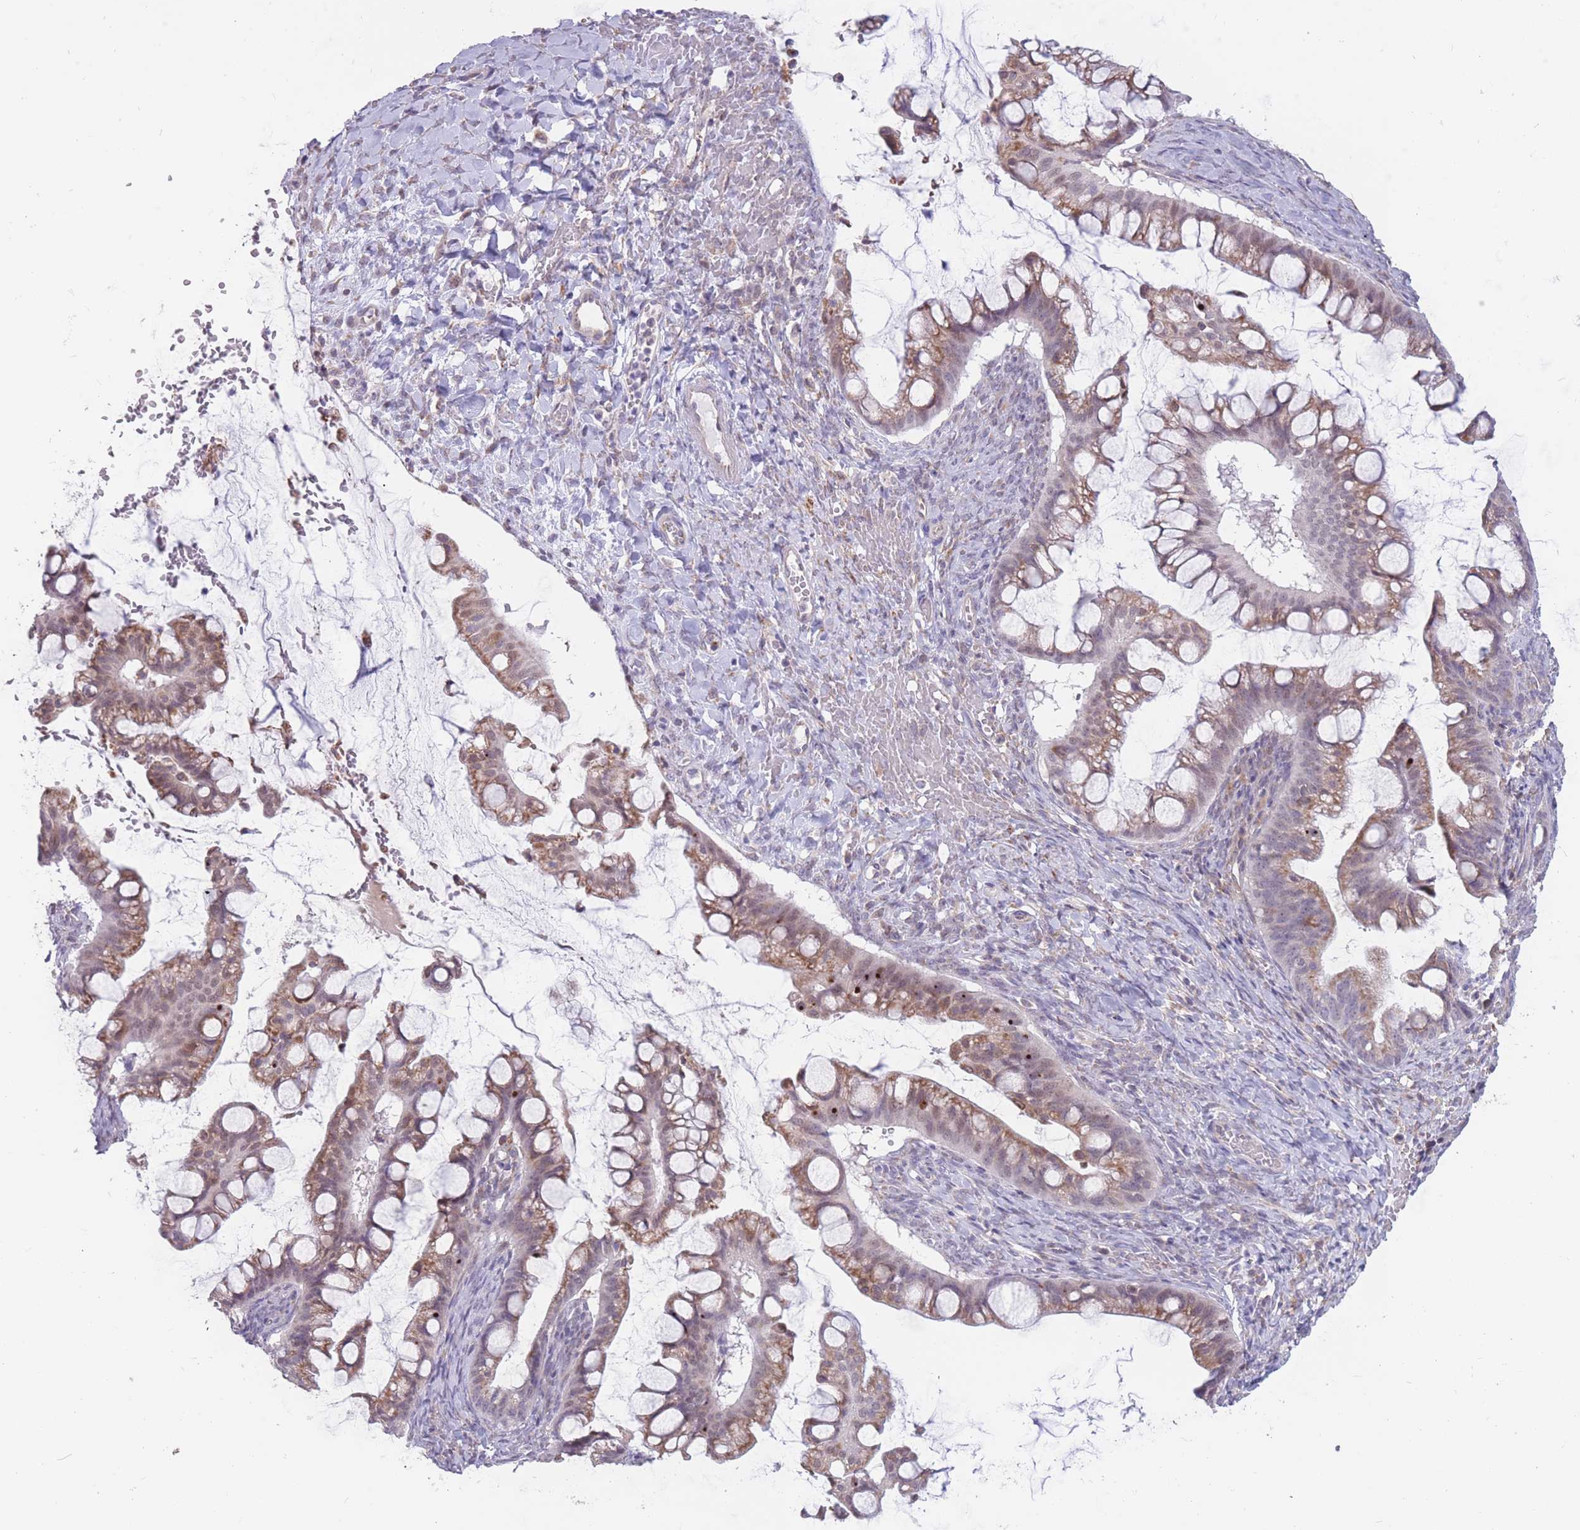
{"staining": {"intensity": "moderate", "quantity": "25%-75%", "location": "cytoplasmic/membranous"}, "tissue": "ovarian cancer", "cell_type": "Tumor cells", "image_type": "cancer", "snomed": [{"axis": "morphology", "description": "Cystadenocarcinoma, mucinous, NOS"}, {"axis": "topography", "description": "Ovary"}], "caption": "Immunohistochemical staining of human mucinous cystadenocarcinoma (ovarian) displays moderate cytoplasmic/membranous protein expression in approximately 25%-75% of tumor cells.", "gene": "TRAPPC5", "patient": {"sex": "female", "age": 73}}